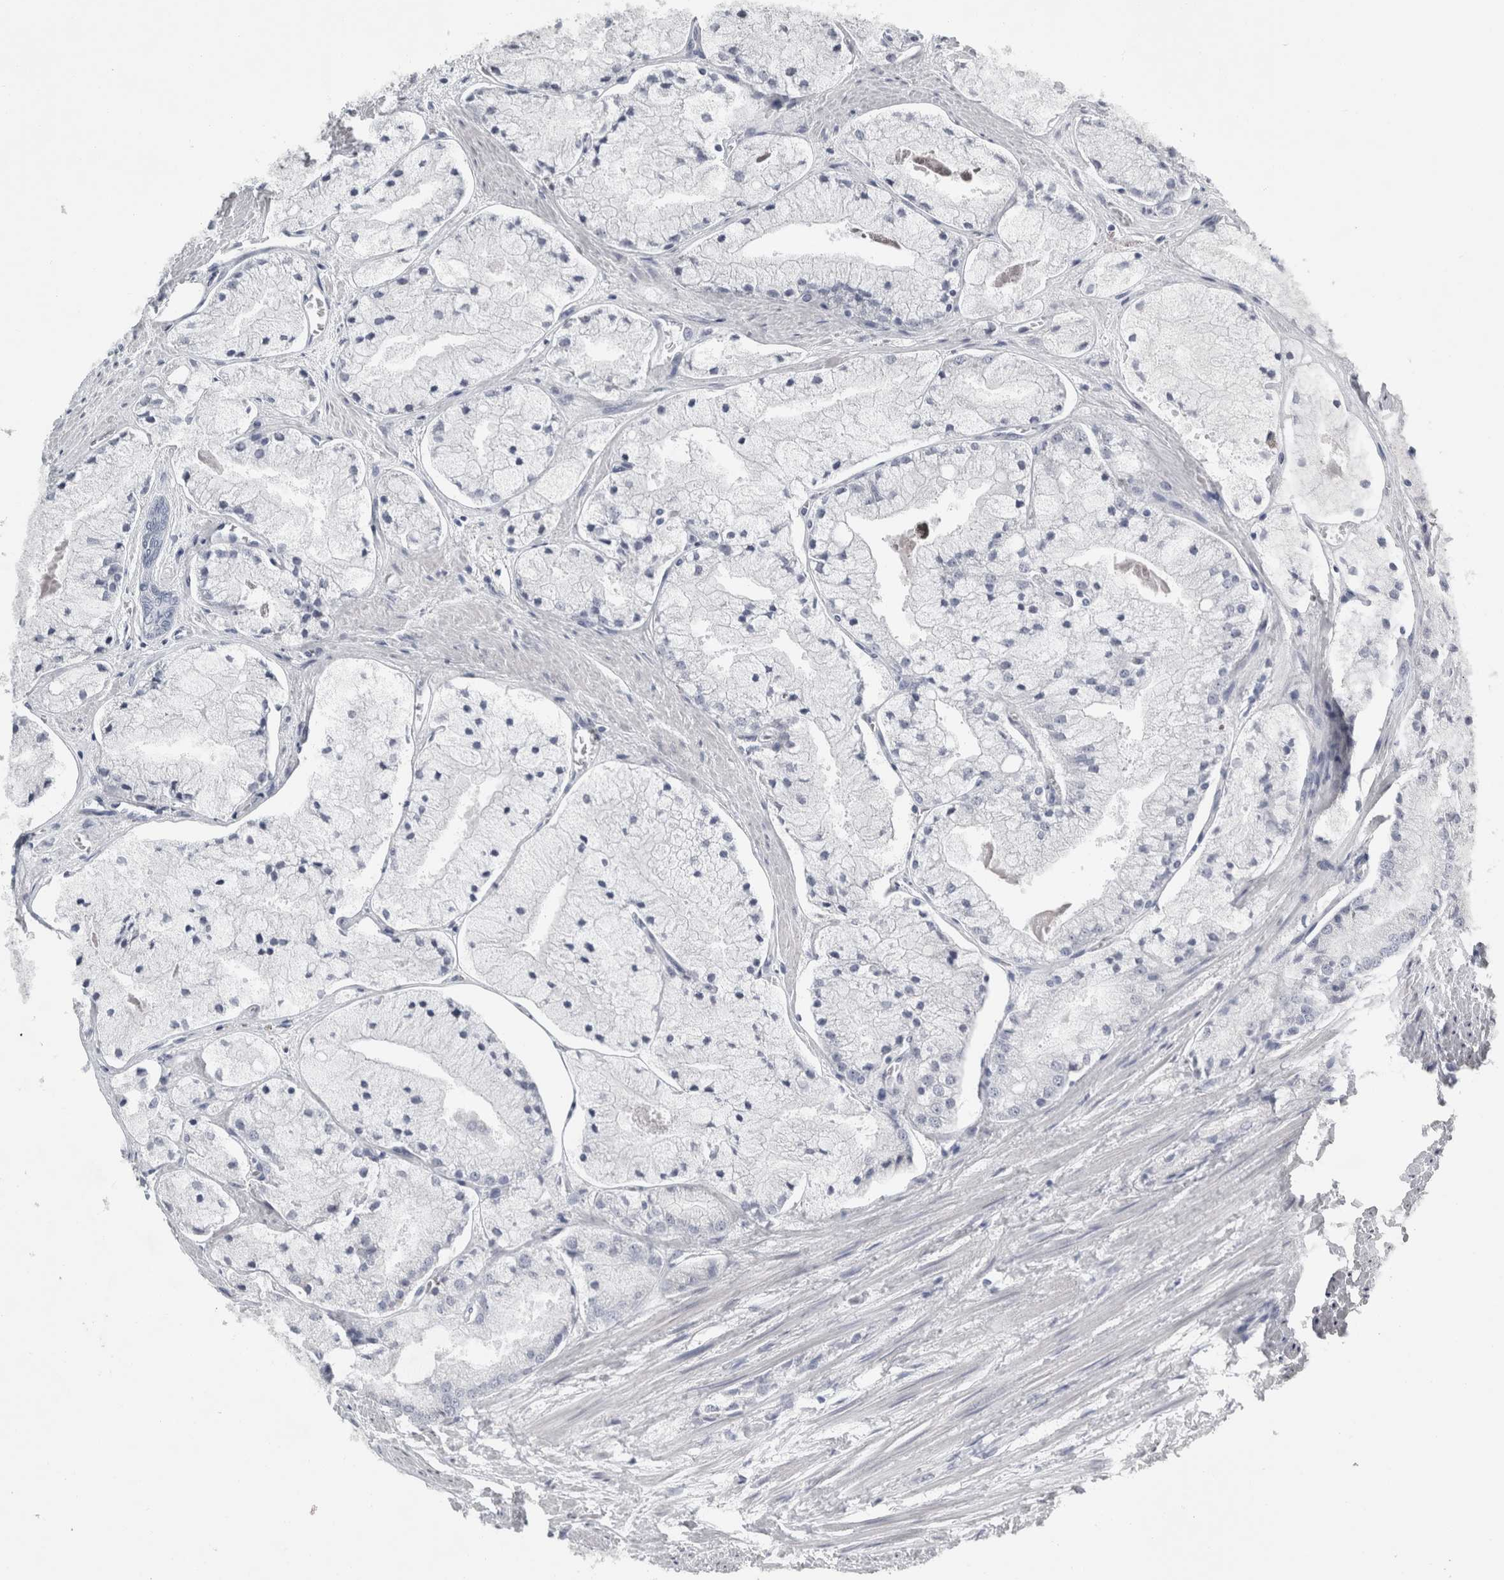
{"staining": {"intensity": "negative", "quantity": "none", "location": "none"}, "tissue": "prostate cancer", "cell_type": "Tumor cells", "image_type": "cancer", "snomed": [{"axis": "morphology", "description": "Adenocarcinoma, High grade"}, {"axis": "topography", "description": "Prostate"}], "caption": "There is no significant expression in tumor cells of adenocarcinoma (high-grade) (prostate).", "gene": "FXYD7", "patient": {"sex": "male", "age": 50}}